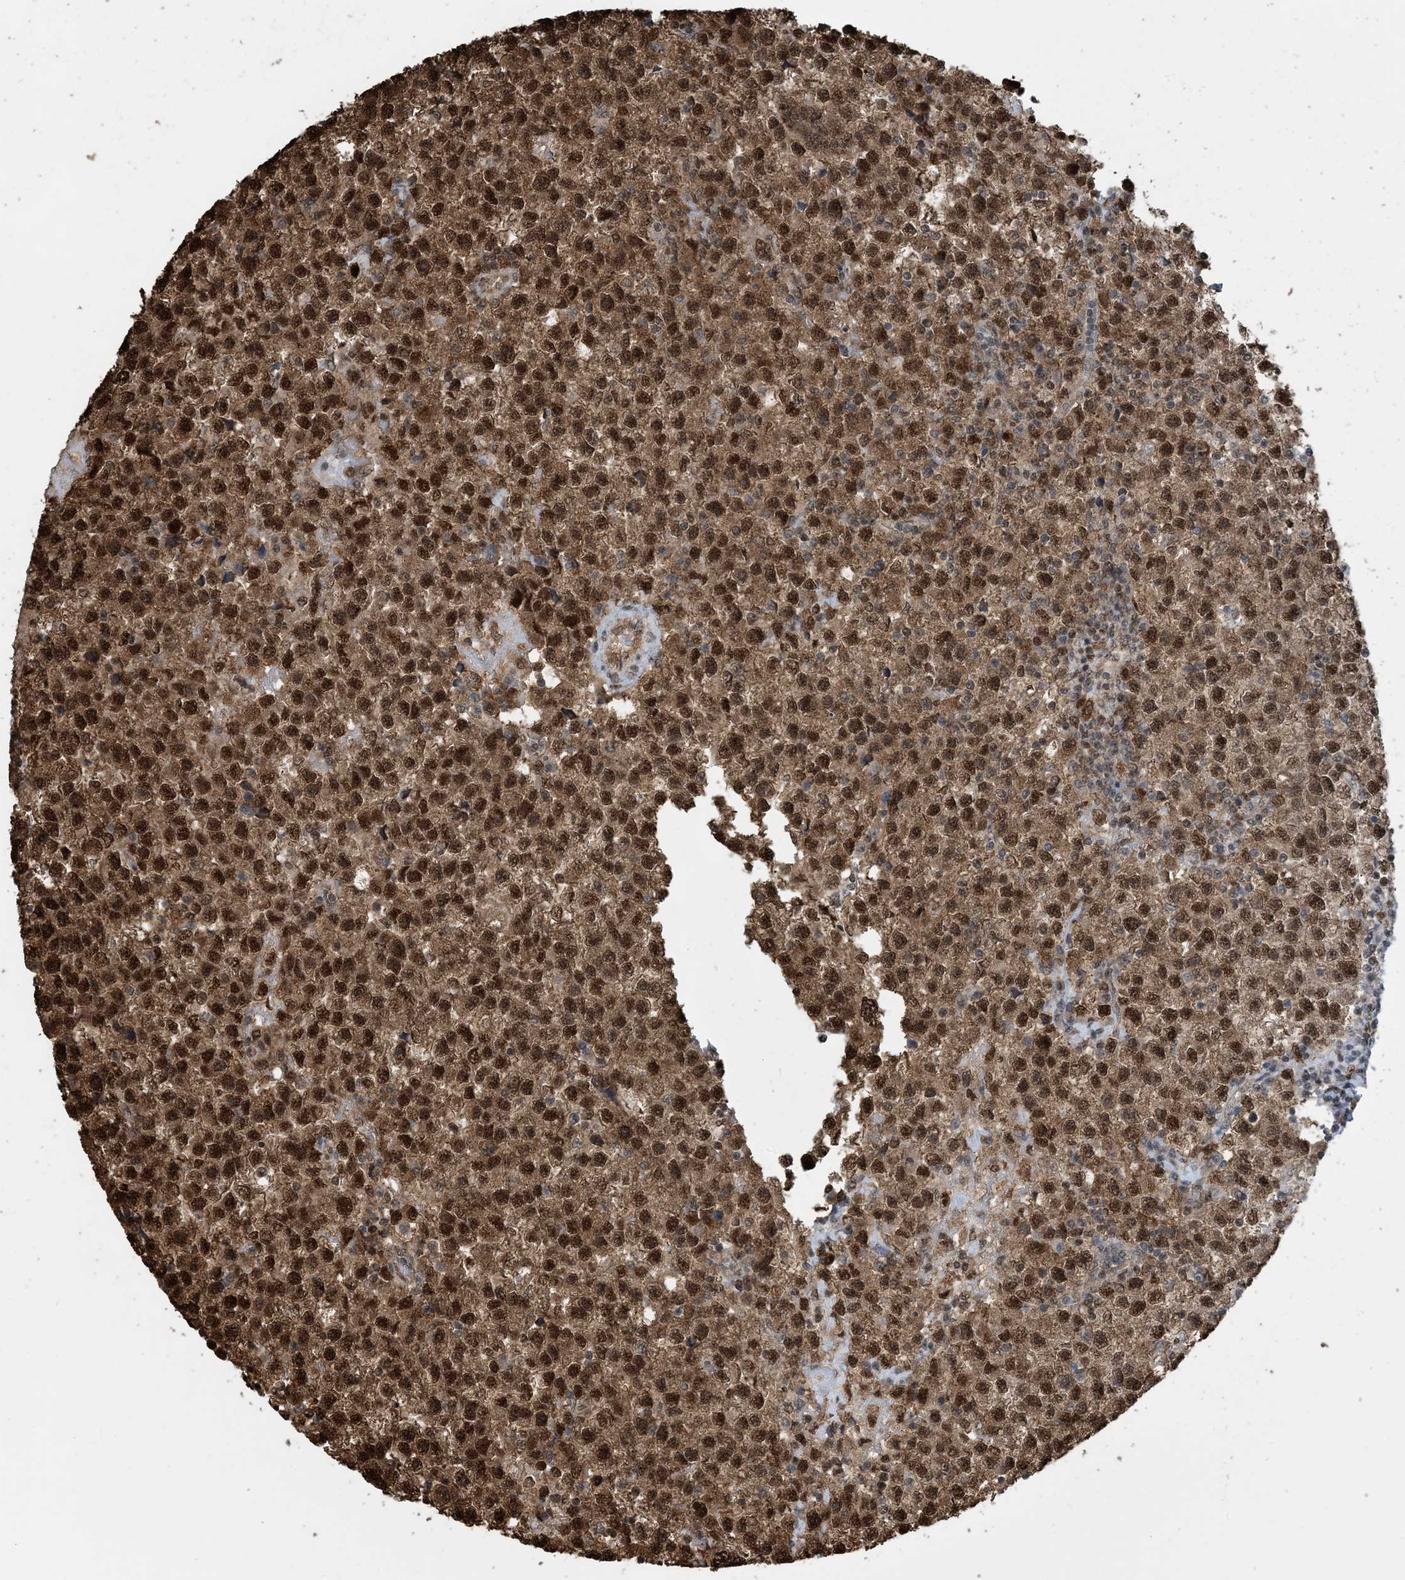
{"staining": {"intensity": "strong", "quantity": ">75%", "location": "cytoplasmic/membranous,nuclear"}, "tissue": "testis cancer", "cell_type": "Tumor cells", "image_type": "cancer", "snomed": [{"axis": "morphology", "description": "Seminoma, NOS"}, {"axis": "topography", "description": "Testis"}], "caption": "The histopathology image reveals staining of seminoma (testis), revealing strong cytoplasmic/membranous and nuclear protein positivity (brown color) within tumor cells.", "gene": "HSPA1A", "patient": {"sex": "male", "age": 22}}